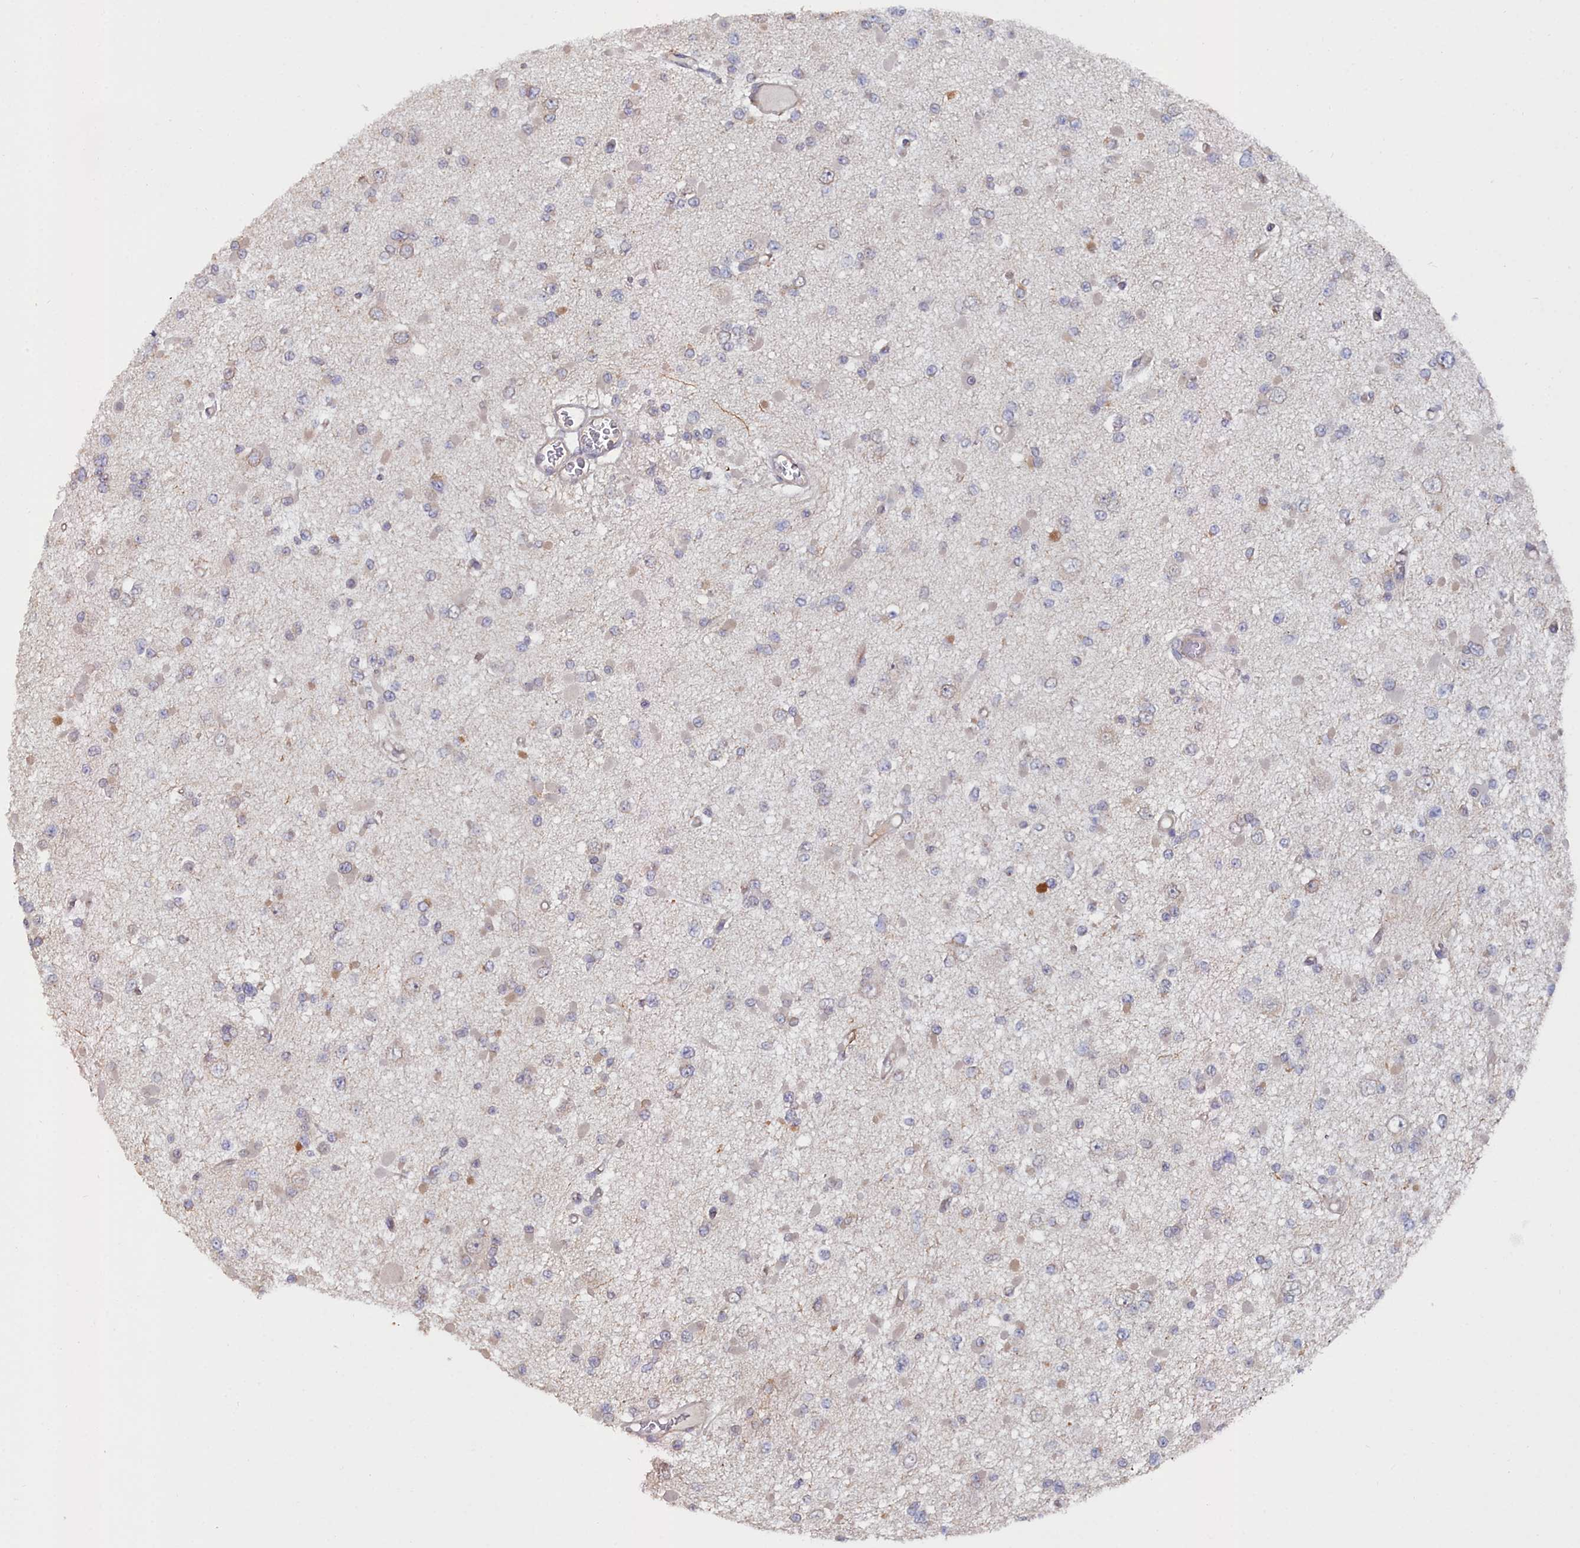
{"staining": {"intensity": "negative", "quantity": "none", "location": "none"}, "tissue": "glioma", "cell_type": "Tumor cells", "image_type": "cancer", "snomed": [{"axis": "morphology", "description": "Glioma, malignant, Low grade"}, {"axis": "topography", "description": "Brain"}], "caption": "This is a image of immunohistochemistry staining of malignant glioma (low-grade), which shows no expression in tumor cells. Nuclei are stained in blue.", "gene": "C4orf19", "patient": {"sex": "female", "age": 22}}